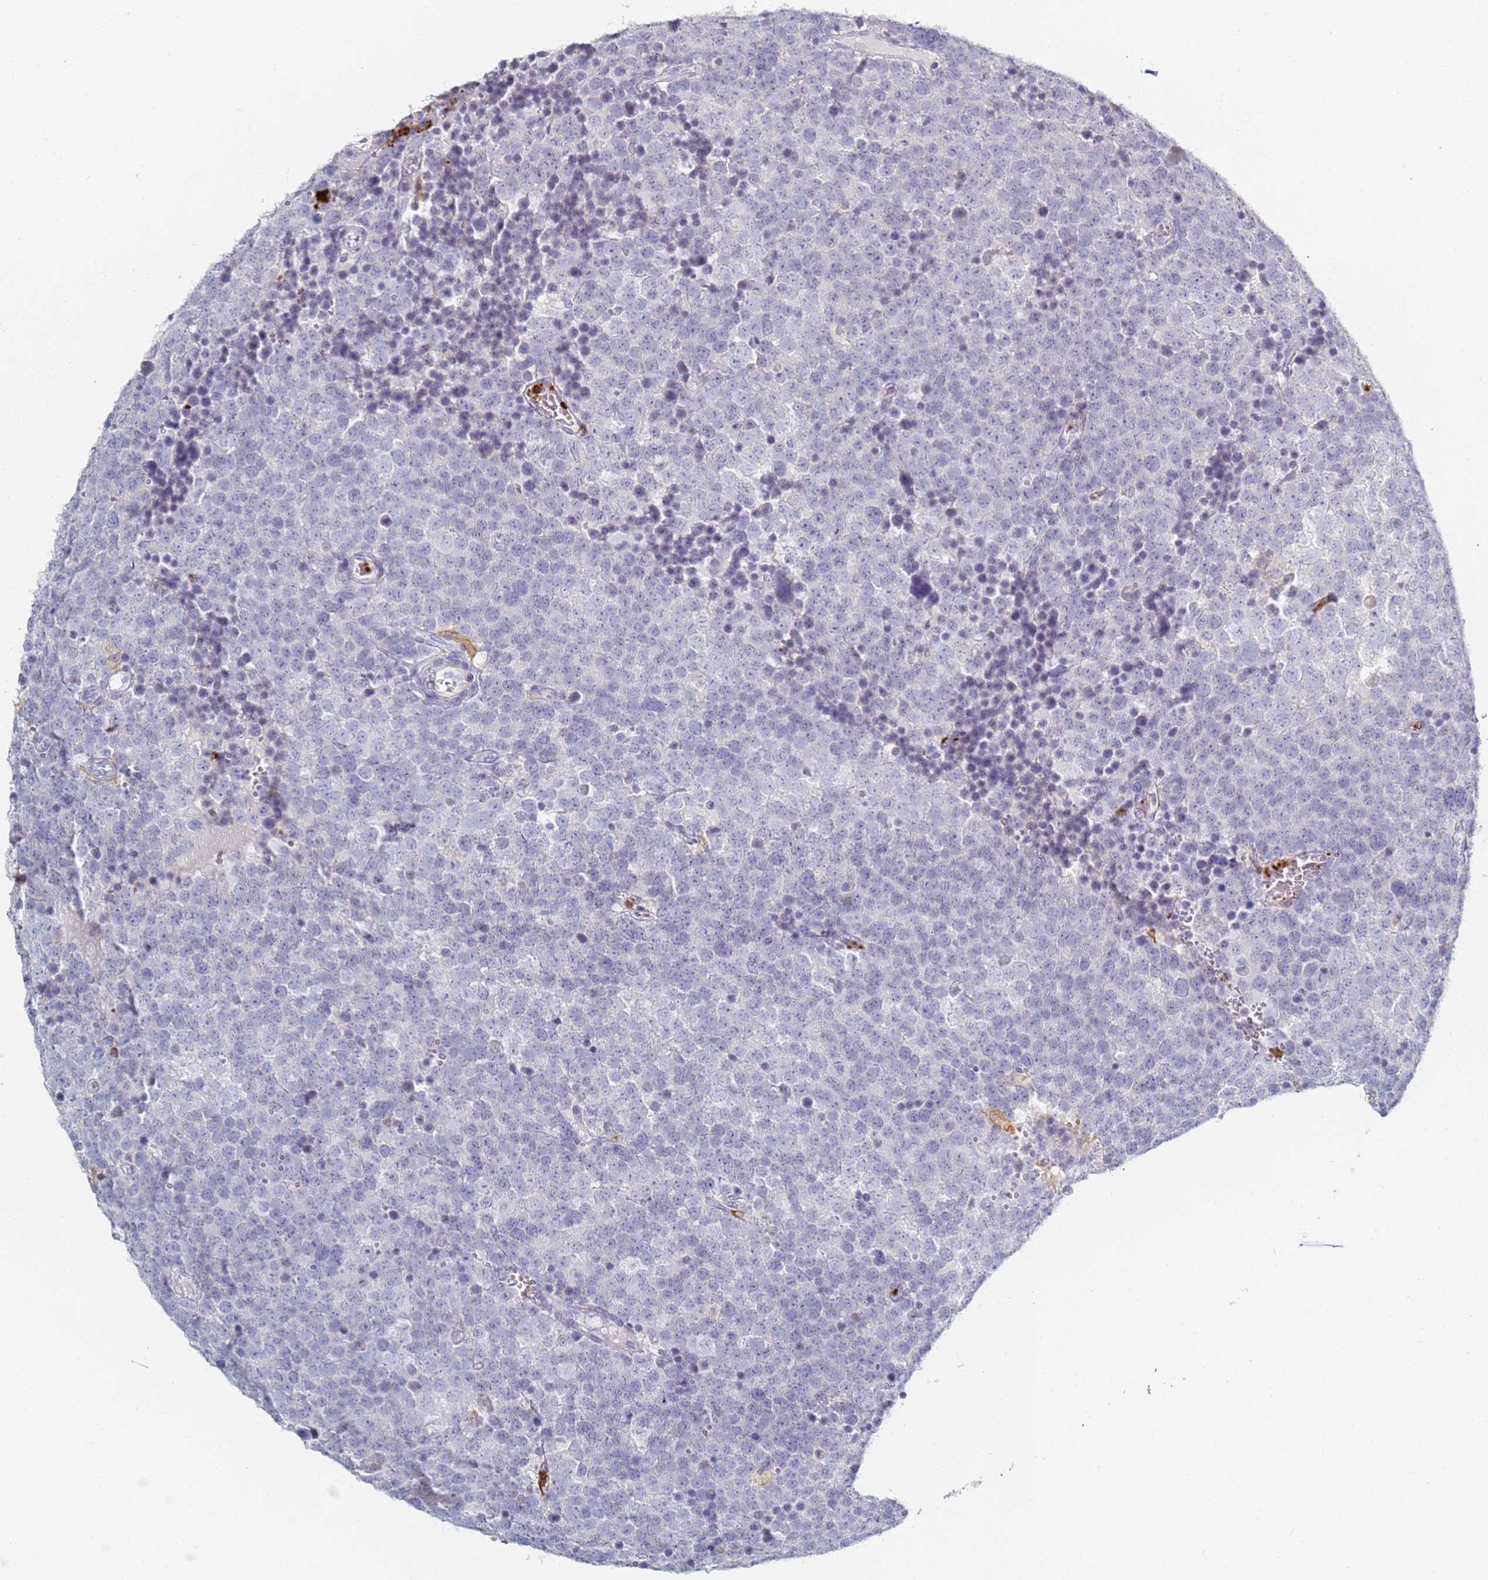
{"staining": {"intensity": "negative", "quantity": "none", "location": "none"}, "tissue": "testis cancer", "cell_type": "Tumor cells", "image_type": "cancer", "snomed": [{"axis": "morphology", "description": "Seminoma, NOS"}, {"axis": "topography", "description": "Testis"}], "caption": "Image shows no significant protein expression in tumor cells of testis seminoma.", "gene": "BIN2", "patient": {"sex": "male", "age": 71}}